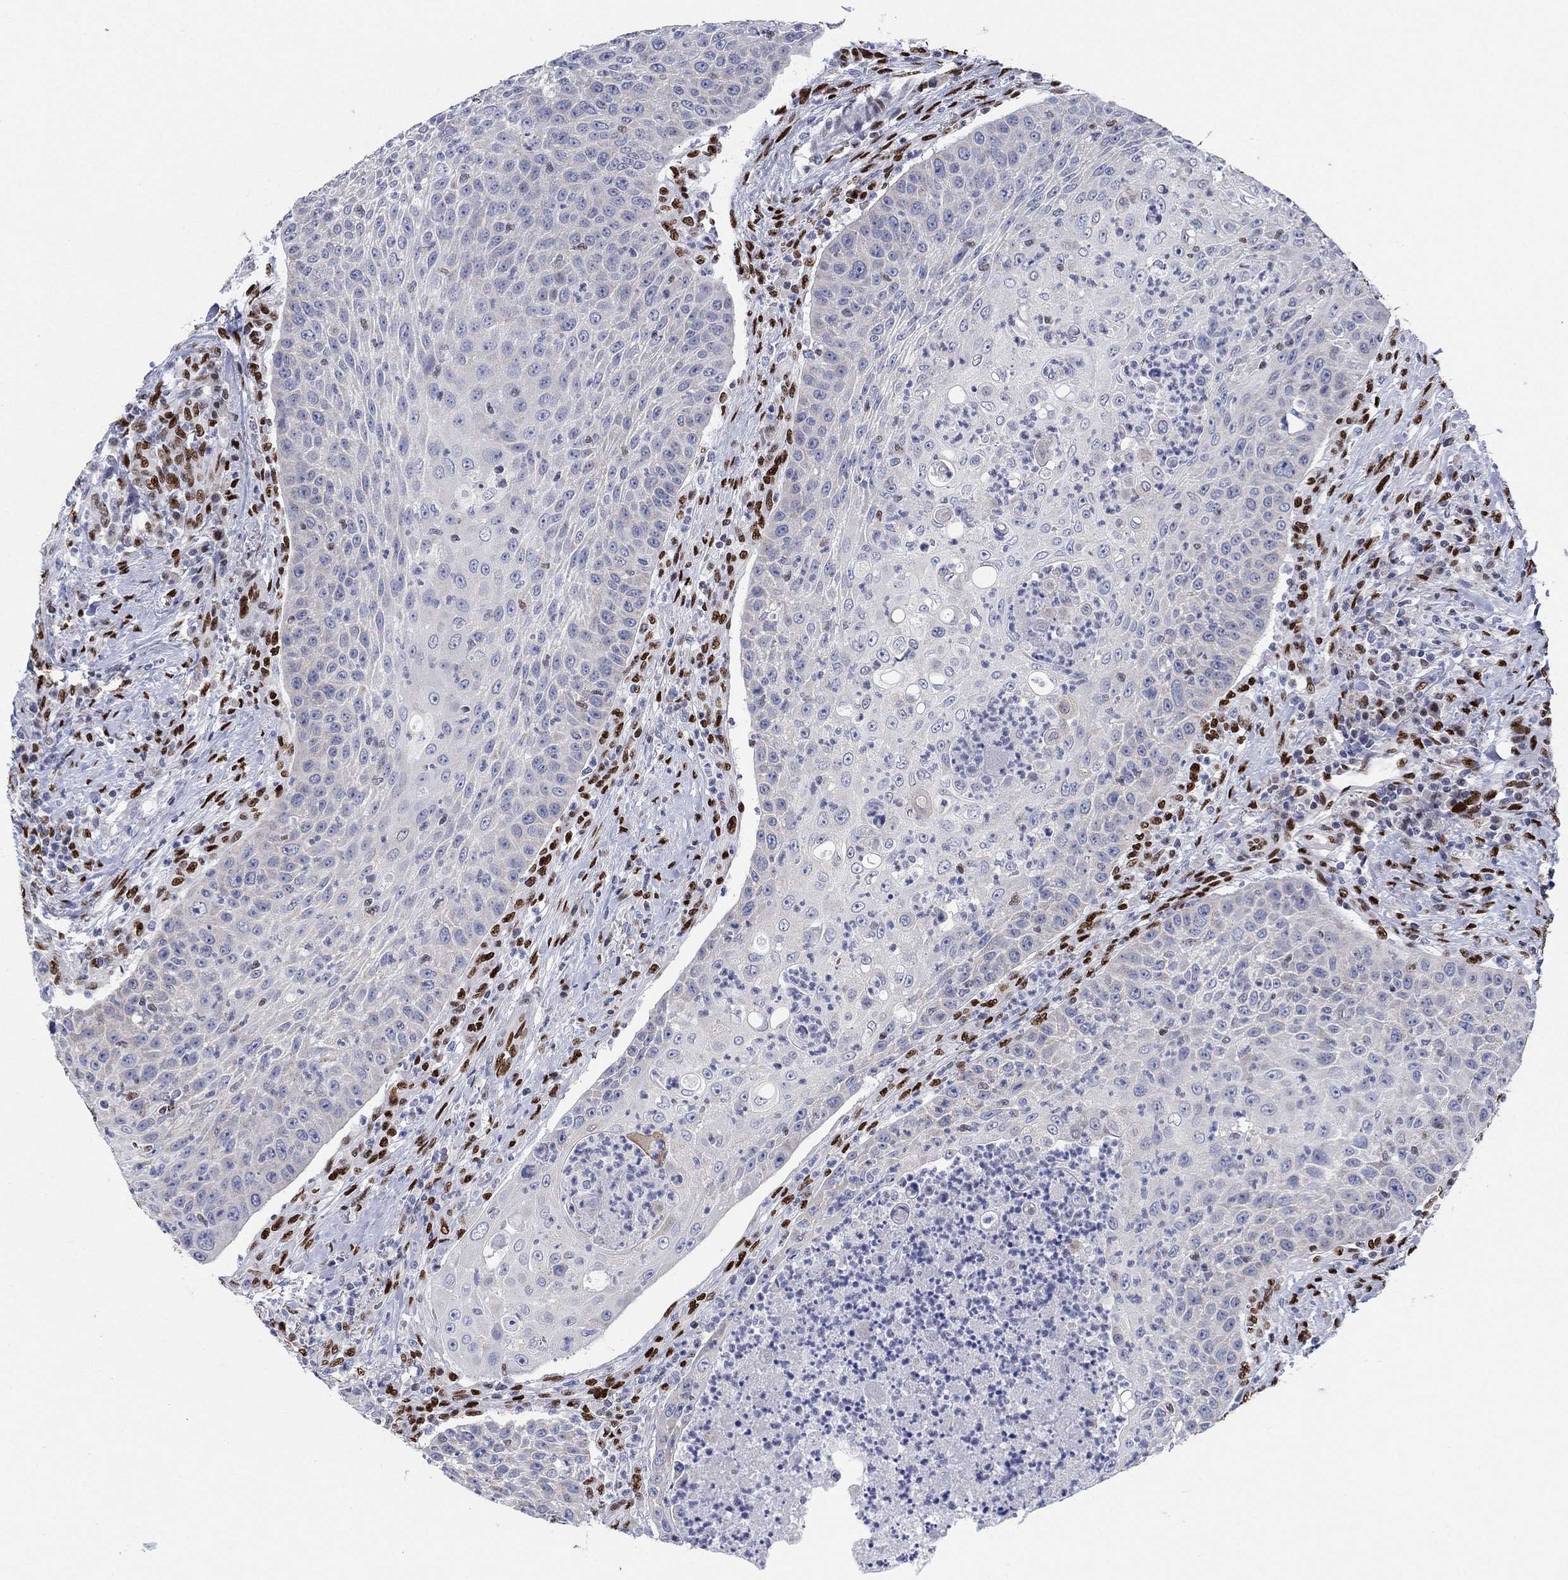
{"staining": {"intensity": "negative", "quantity": "none", "location": "none"}, "tissue": "head and neck cancer", "cell_type": "Tumor cells", "image_type": "cancer", "snomed": [{"axis": "morphology", "description": "Squamous cell carcinoma, NOS"}, {"axis": "topography", "description": "Head-Neck"}], "caption": "There is no significant positivity in tumor cells of squamous cell carcinoma (head and neck).", "gene": "ZEB1", "patient": {"sex": "male", "age": 69}}